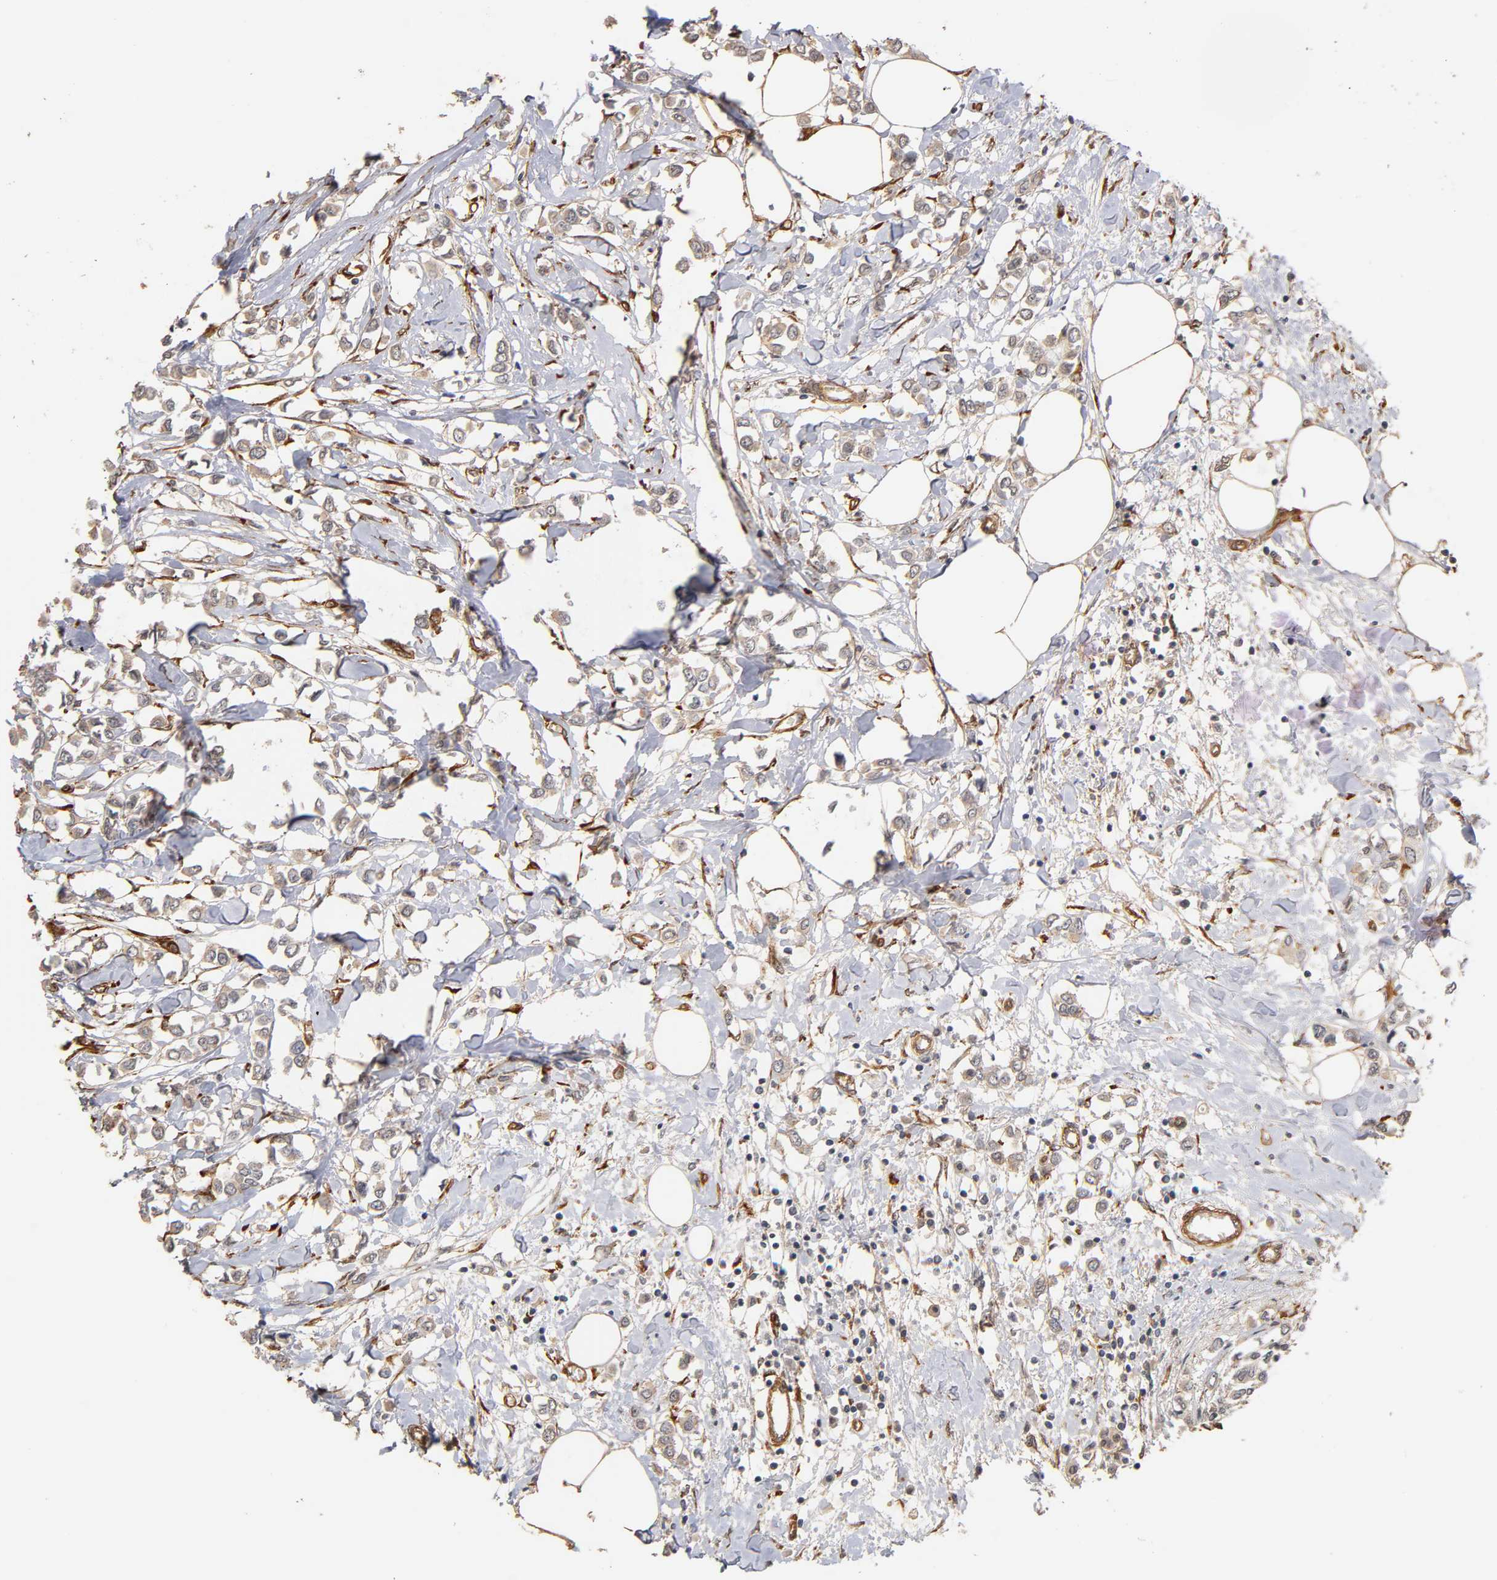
{"staining": {"intensity": "weak", "quantity": ">75%", "location": "cytoplasmic/membranous"}, "tissue": "breast cancer", "cell_type": "Tumor cells", "image_type": "cancer", "snomed": [{"axis": "morphology", "description": "Lobular carcinoma"}, {"axis": "topography", "description": "Breast"}], "caption": "Human breast lobular carcinoma stained with a brown dye shows weak cytoplasmic/membranous positive staining in about >75% of tumor cells.", "gene": "LAMB1", "patient": {"sex": "female", "age": 51}}